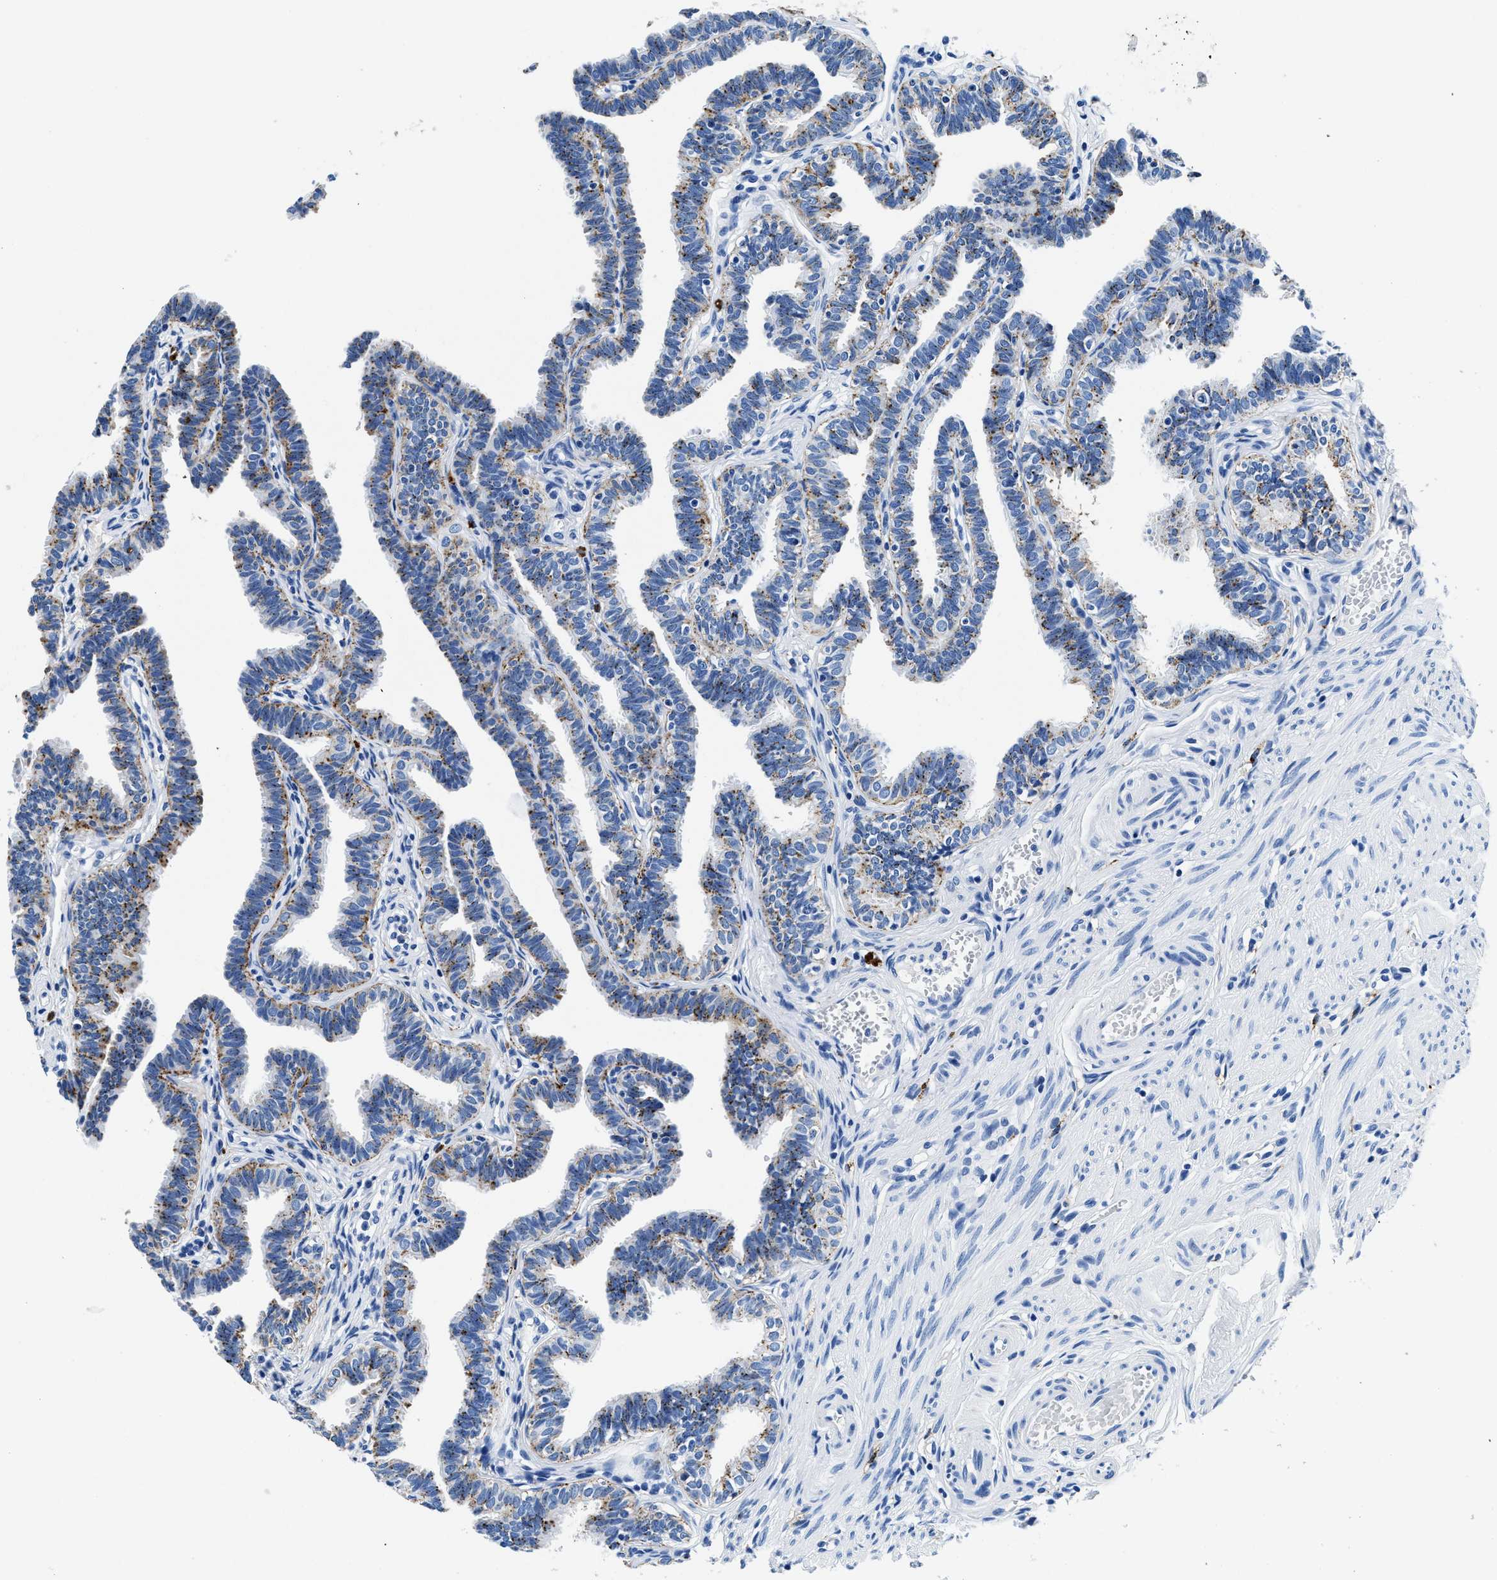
{"staining": {"intensity": "moderate", "quantity": "25%-75%", "location": "cytoplasmic/membranous"}, "tissue": "fallopian tube", "cell_type": "Glandular cells", "image_type": "normal", "snomed": [{"axis": "morphology", "description": "Normal tissue, NOS"}, {"axis": "topography", "description": "Fallopian tube"}, {"axis": "topography", "description": "Ovary"}], "caption": "Glandular cells reveal moderate cytoplasmic/membranous expression in about 25%-75% of cells in unremarkable fallopian tube. The staining was performed using DAB (3,3'-diaminobenzidine), with brown indicating positive protein expression. Nuclei are stained blue with hematoxylin.", "gene": "OR14K1", "patient": {"sex": "female", "age": 23}}